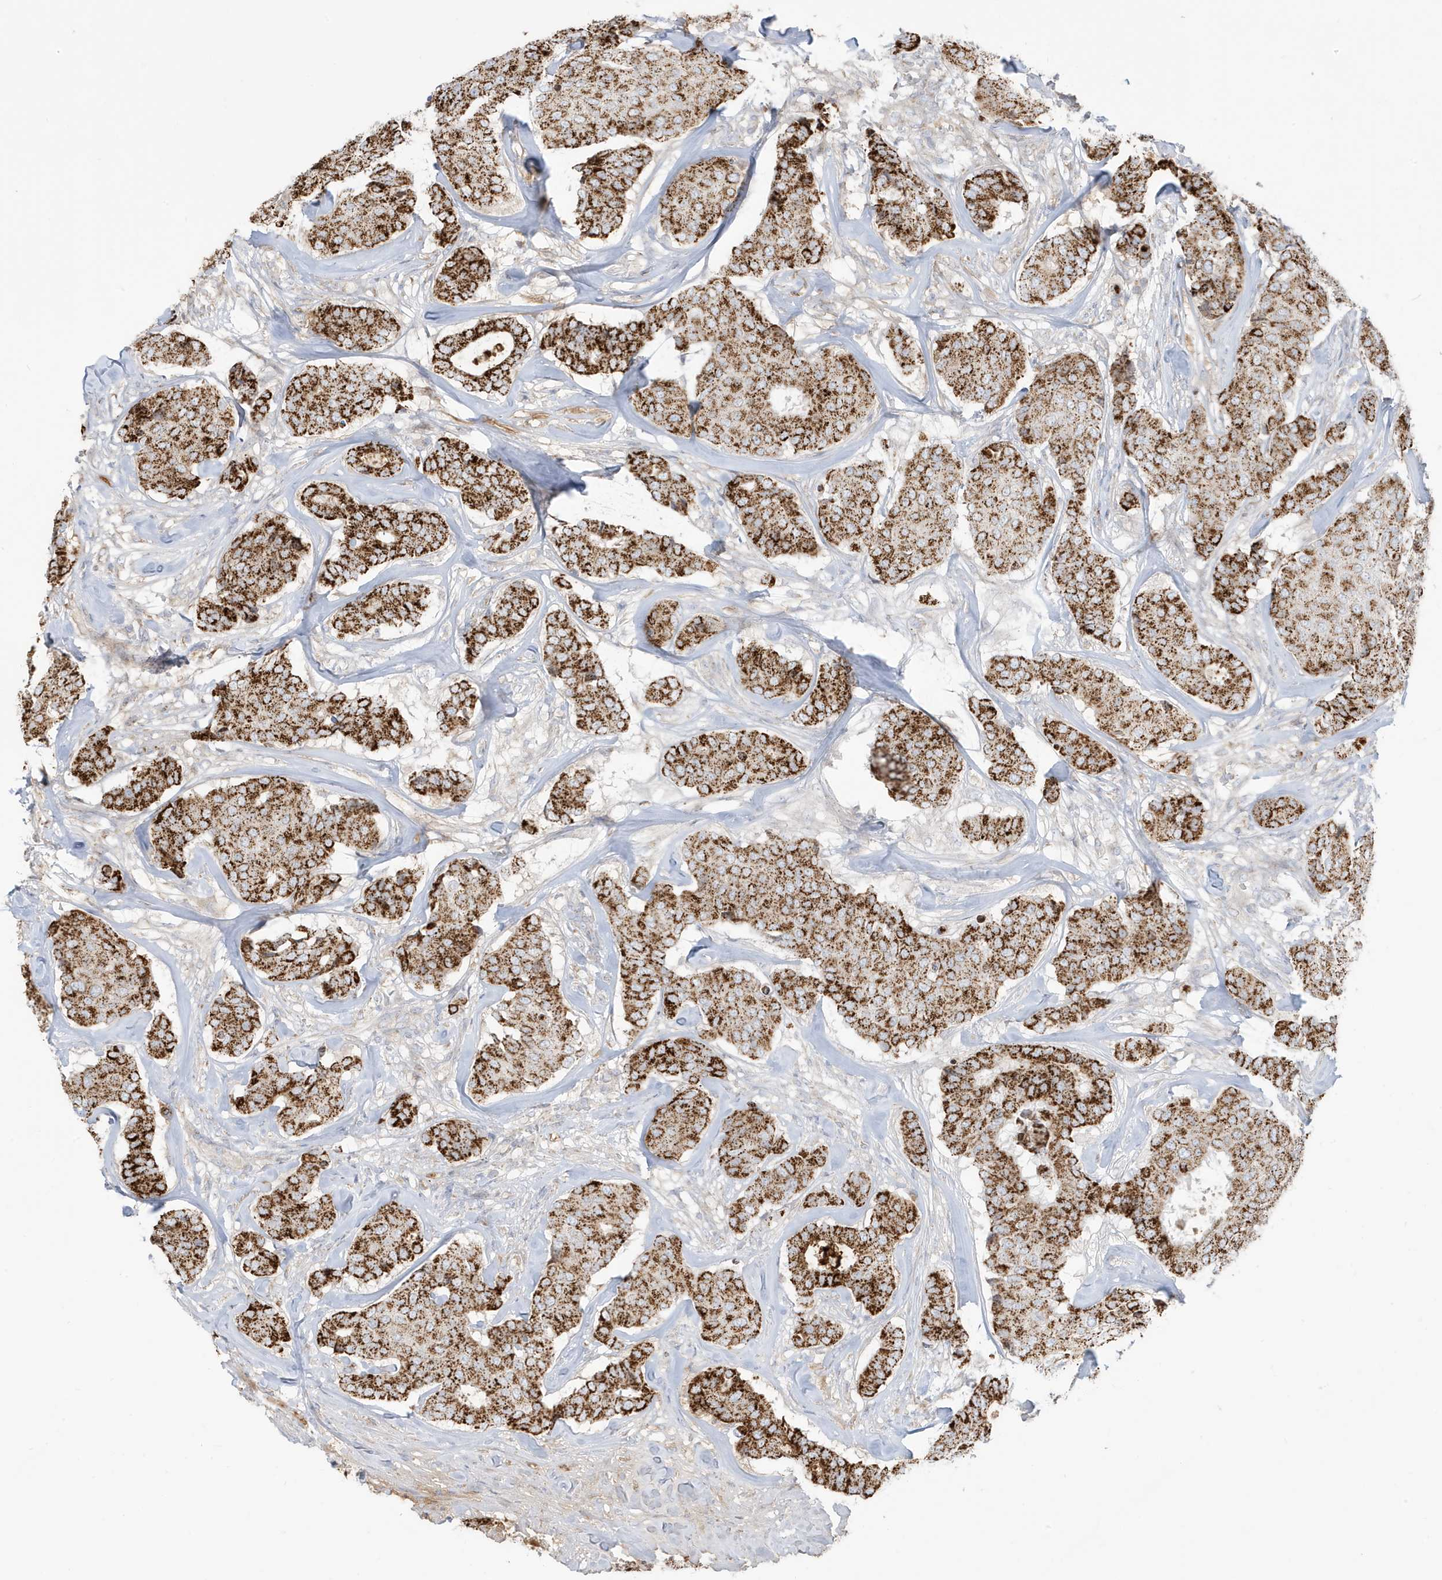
{"staining": {"intensity": "strong", "quantity": ">75%", "location": "cytoplasmic/membranous"}, "tissue": "breast cancer", "cell_type": "Tumor cells", "image_type": "cancer", "snomed": [{"axis": "morphology", "description": "Duct carcinoma"}, {"axis": "topography", "description": "Breast"}], "caption": "IHC staining of breast intraductal carcinoma, which exhibits high levels of strong cytoplasmic/membranous expression in approximately >75% of tumor cells indicating strong cytoplasmic/membranous protein staining. The staining was performed using DAB (brown) for protein detection and nuclei were counterstained in hematoxylin (blue).", "gene": "IFT57", "patient": {"sex": "female", "age": 75}}